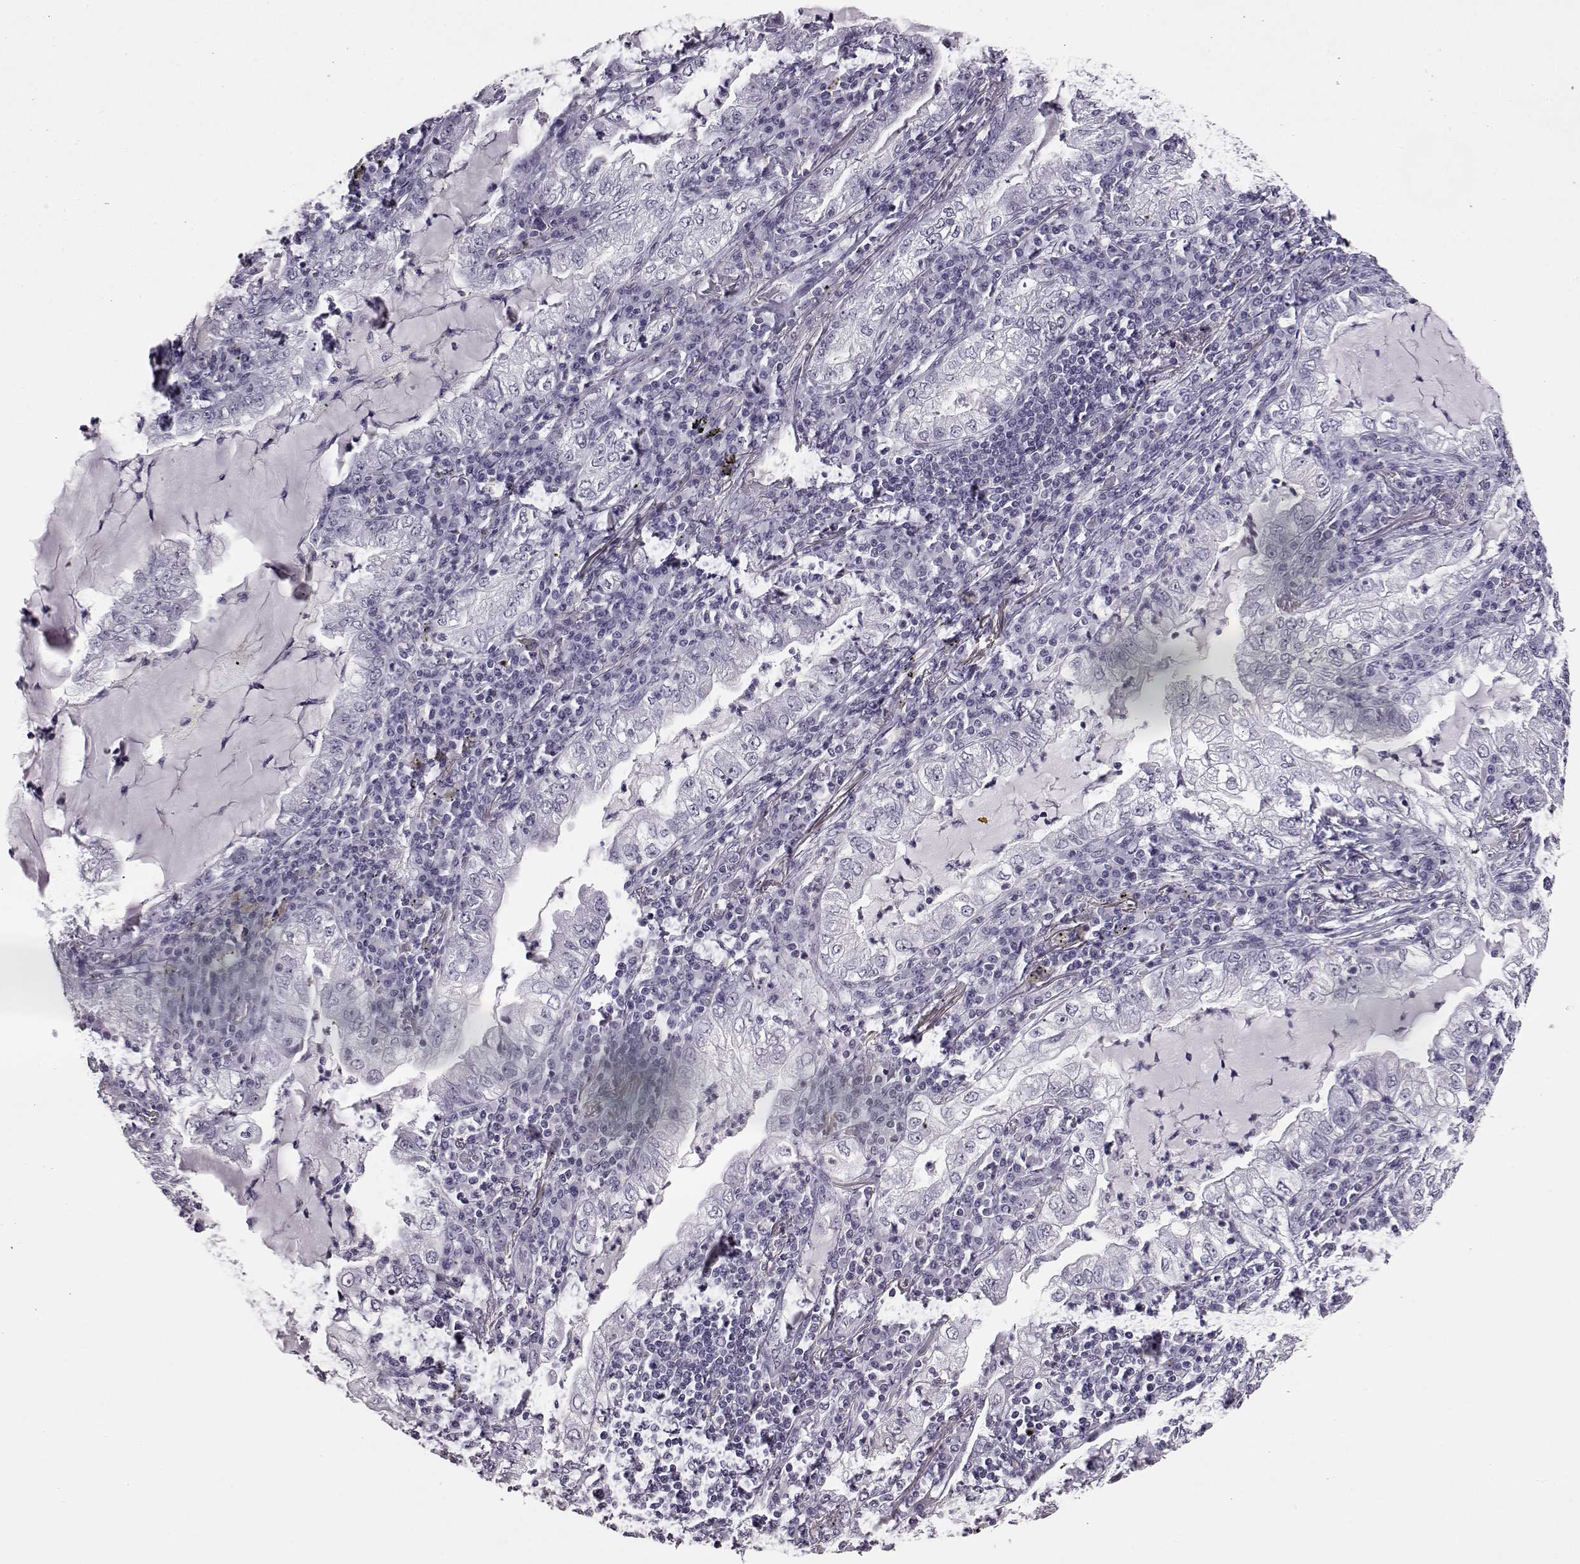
{"staining": {"intensity": "negative", "quantity": "none", "location": "none"}, "tissue": "lung cancer", "cell_type": "Tumor cells", "image_type": "cancer", "snomed": [{"axis": "morphology", "description": "Adenocarcinoma, NOS"}, {"axis": "topography", "description": "Lung"}], "caption": "Immunohistochemistry (IHC) photomicrograph of neoplastic tissue: lung cancer stained with DAB shows no significant protein positivity in tumor cells.", "gene": "ADGRG2", "patient": {"sex": "female", "age": 73}}